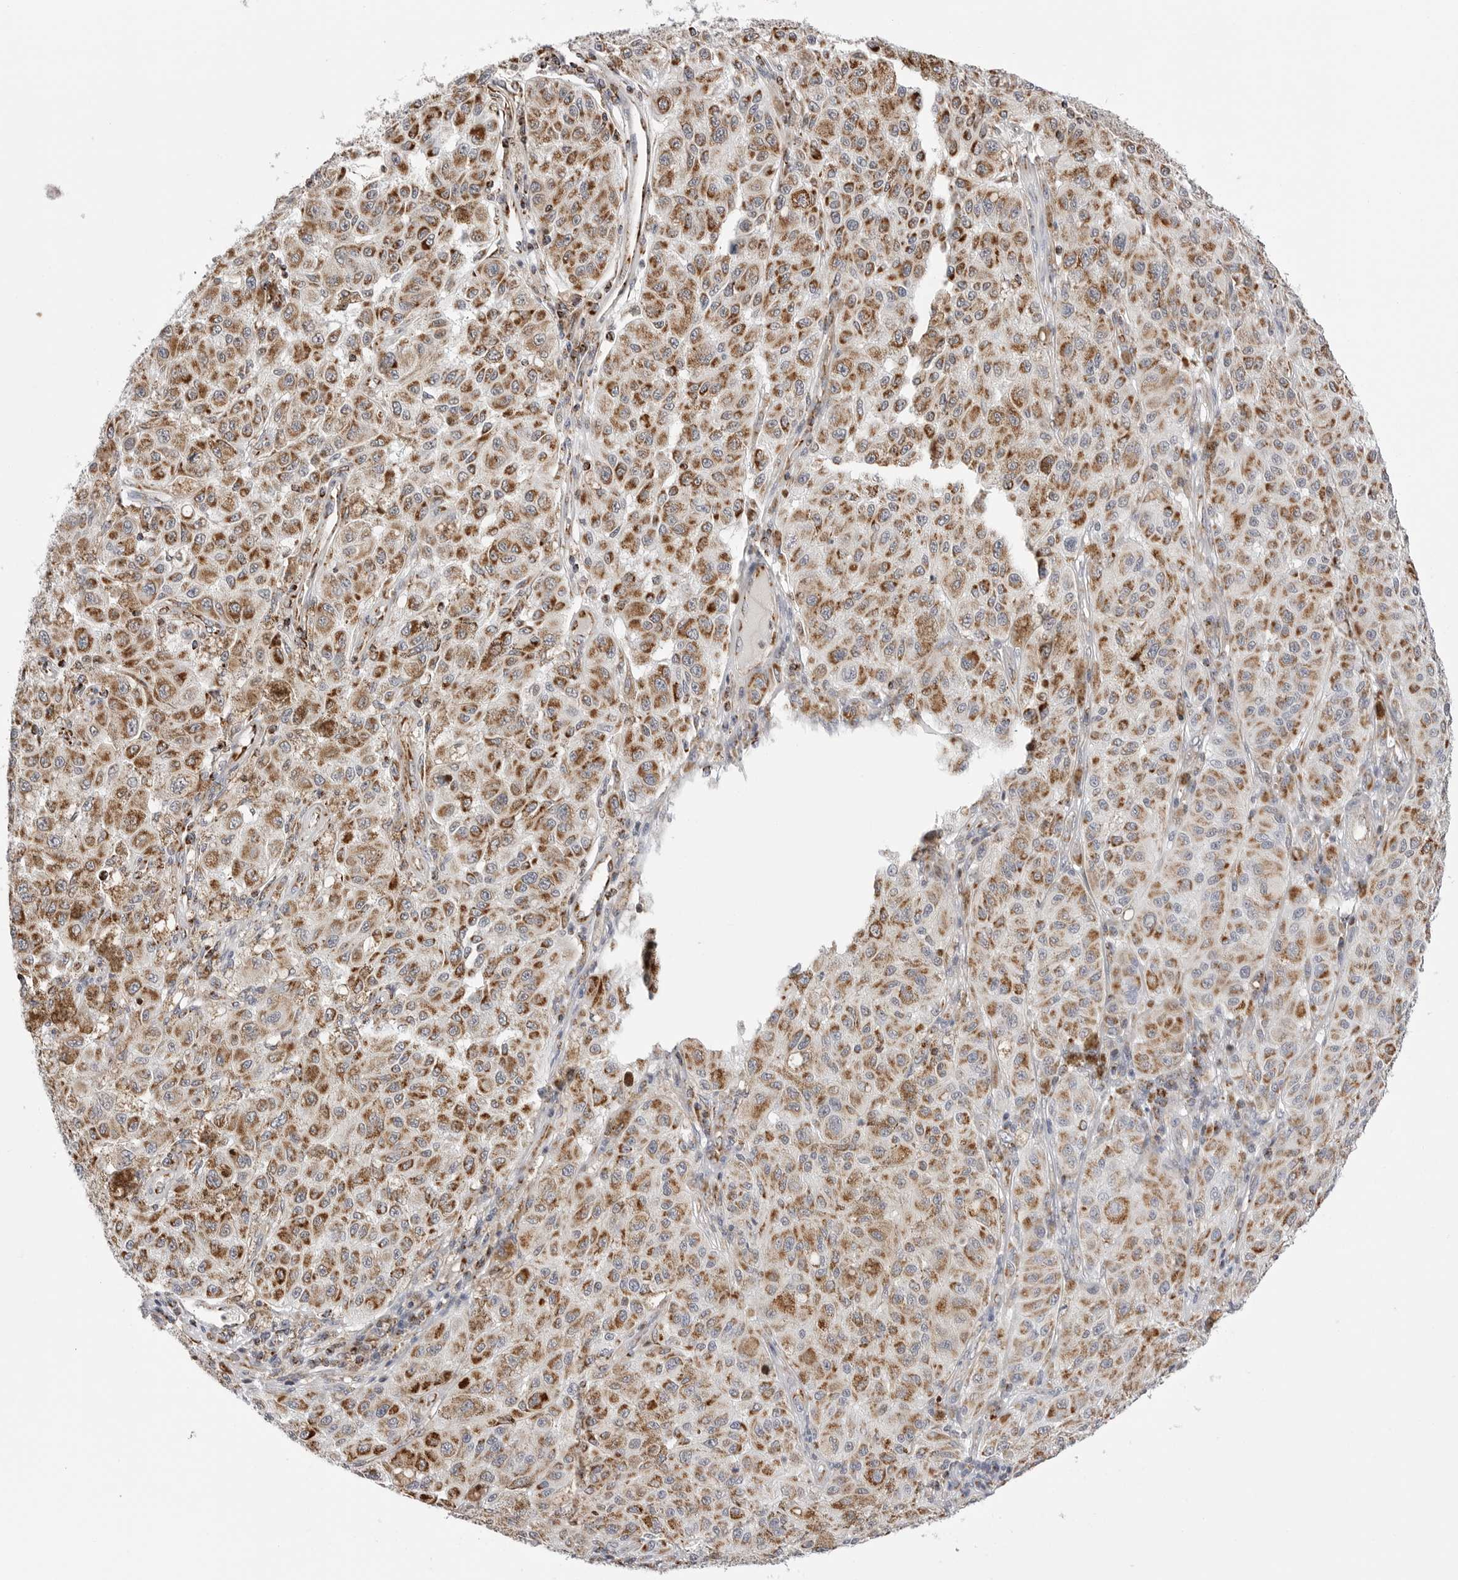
{"staining": {"intensity": "moderate", "quantity": ">75%", "location": "cytoplasmic/membranous"}, "tissue": "melanoma", "cell_type": "Tumor cells", "image_type": "cancer", "snomed": [{"axis": "morphology", "description": "Malignant melanoma, NOS"}, {"axis": "topography", "description": "Skin"}], "caption": "Moderate cytoplasmic/membranous expression for a protein is present in about >75% of tumor cells of melanoma using IHC.", "gene": "ATP5IF1", "patient": {"sex": "female", "age": 64}}